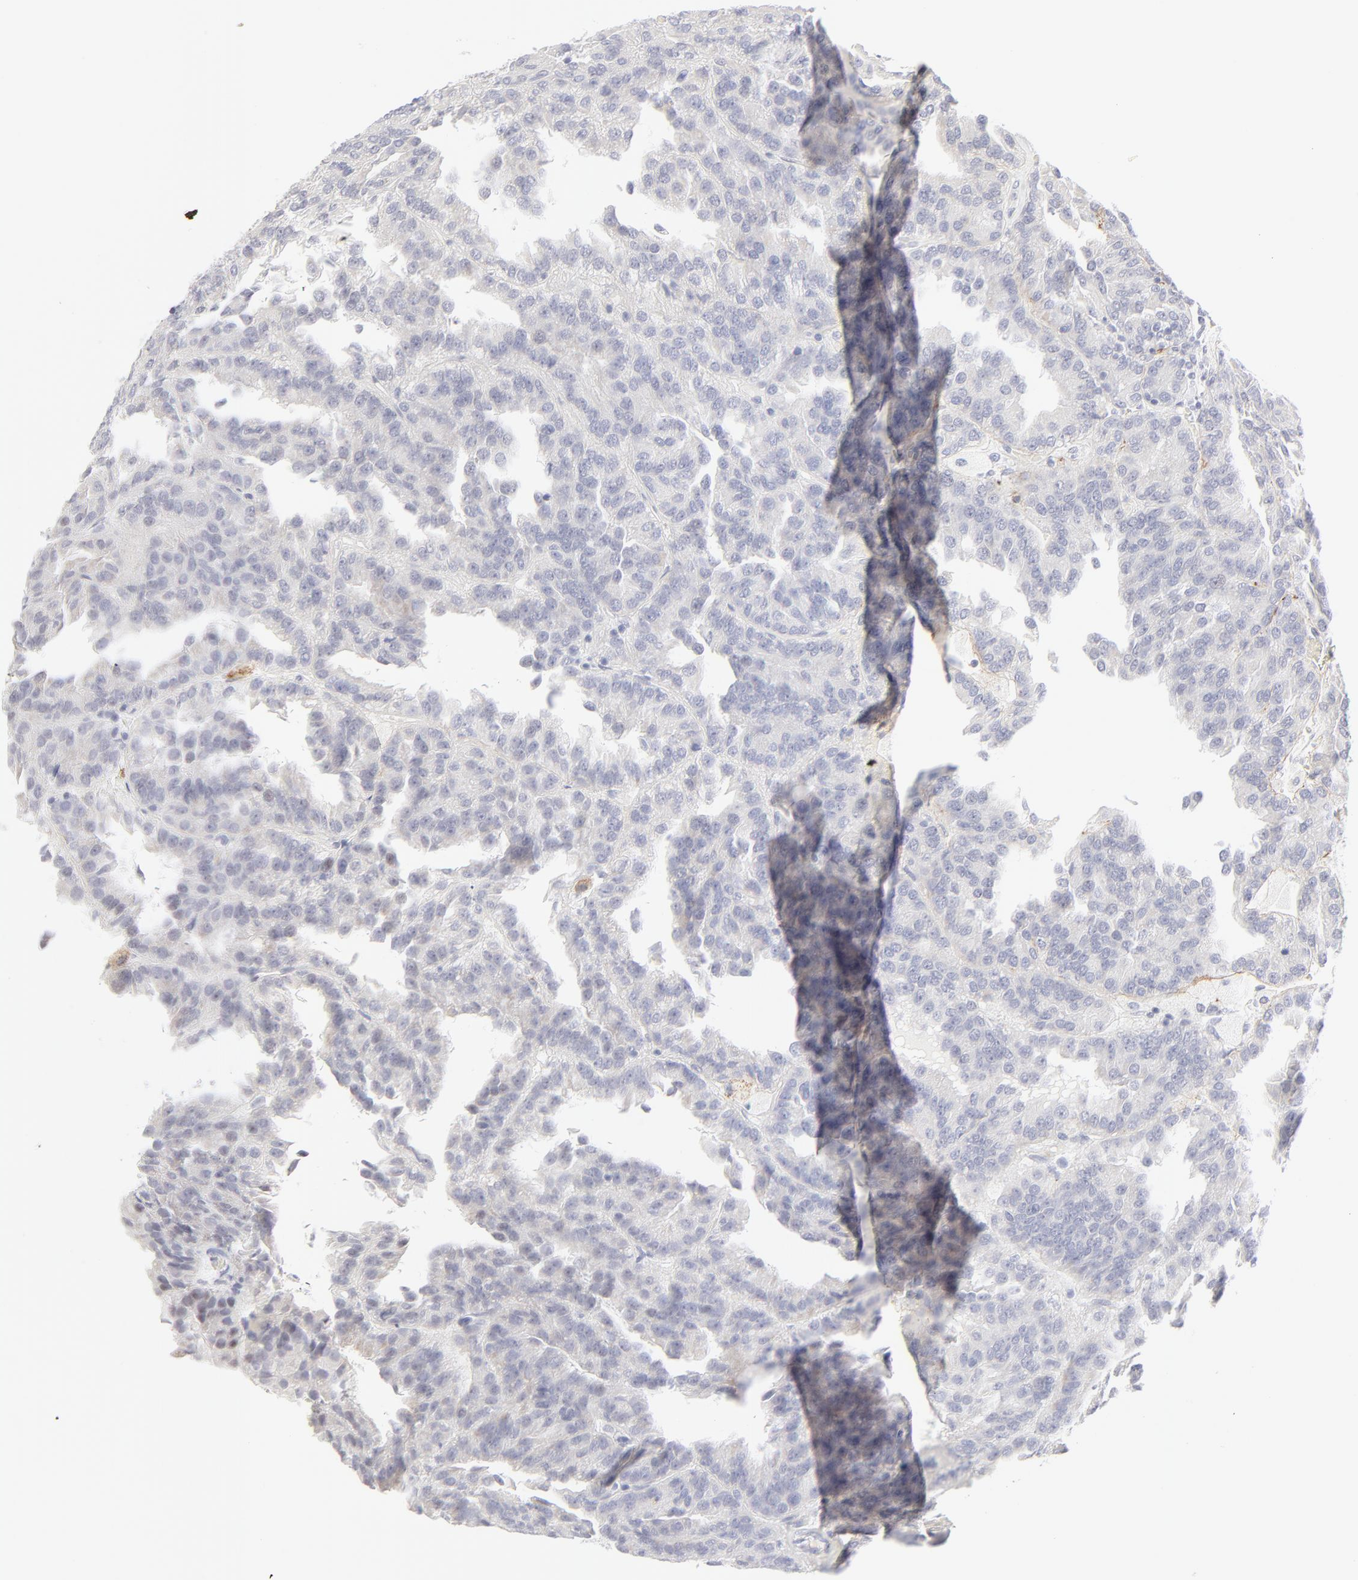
{"staining": {"intensity": "negative", "quantity": "none", "location": "none"}, "tissue": "renal cancer", "cell_type": "Tumor cells", "image_type": "cancer", "snomed": [{"axis": "morphology", "description": "Adenocarcinoma, NOS"}, {"axis": "topography", "description": "Kidney"}], "caption": "Renal adenocarcinoma stained for a protein using immunohistochemistry (IHC) shows no expression tumor cells.", "gene": "NPNT", "patient": {"sex": "male", "age": 46}}